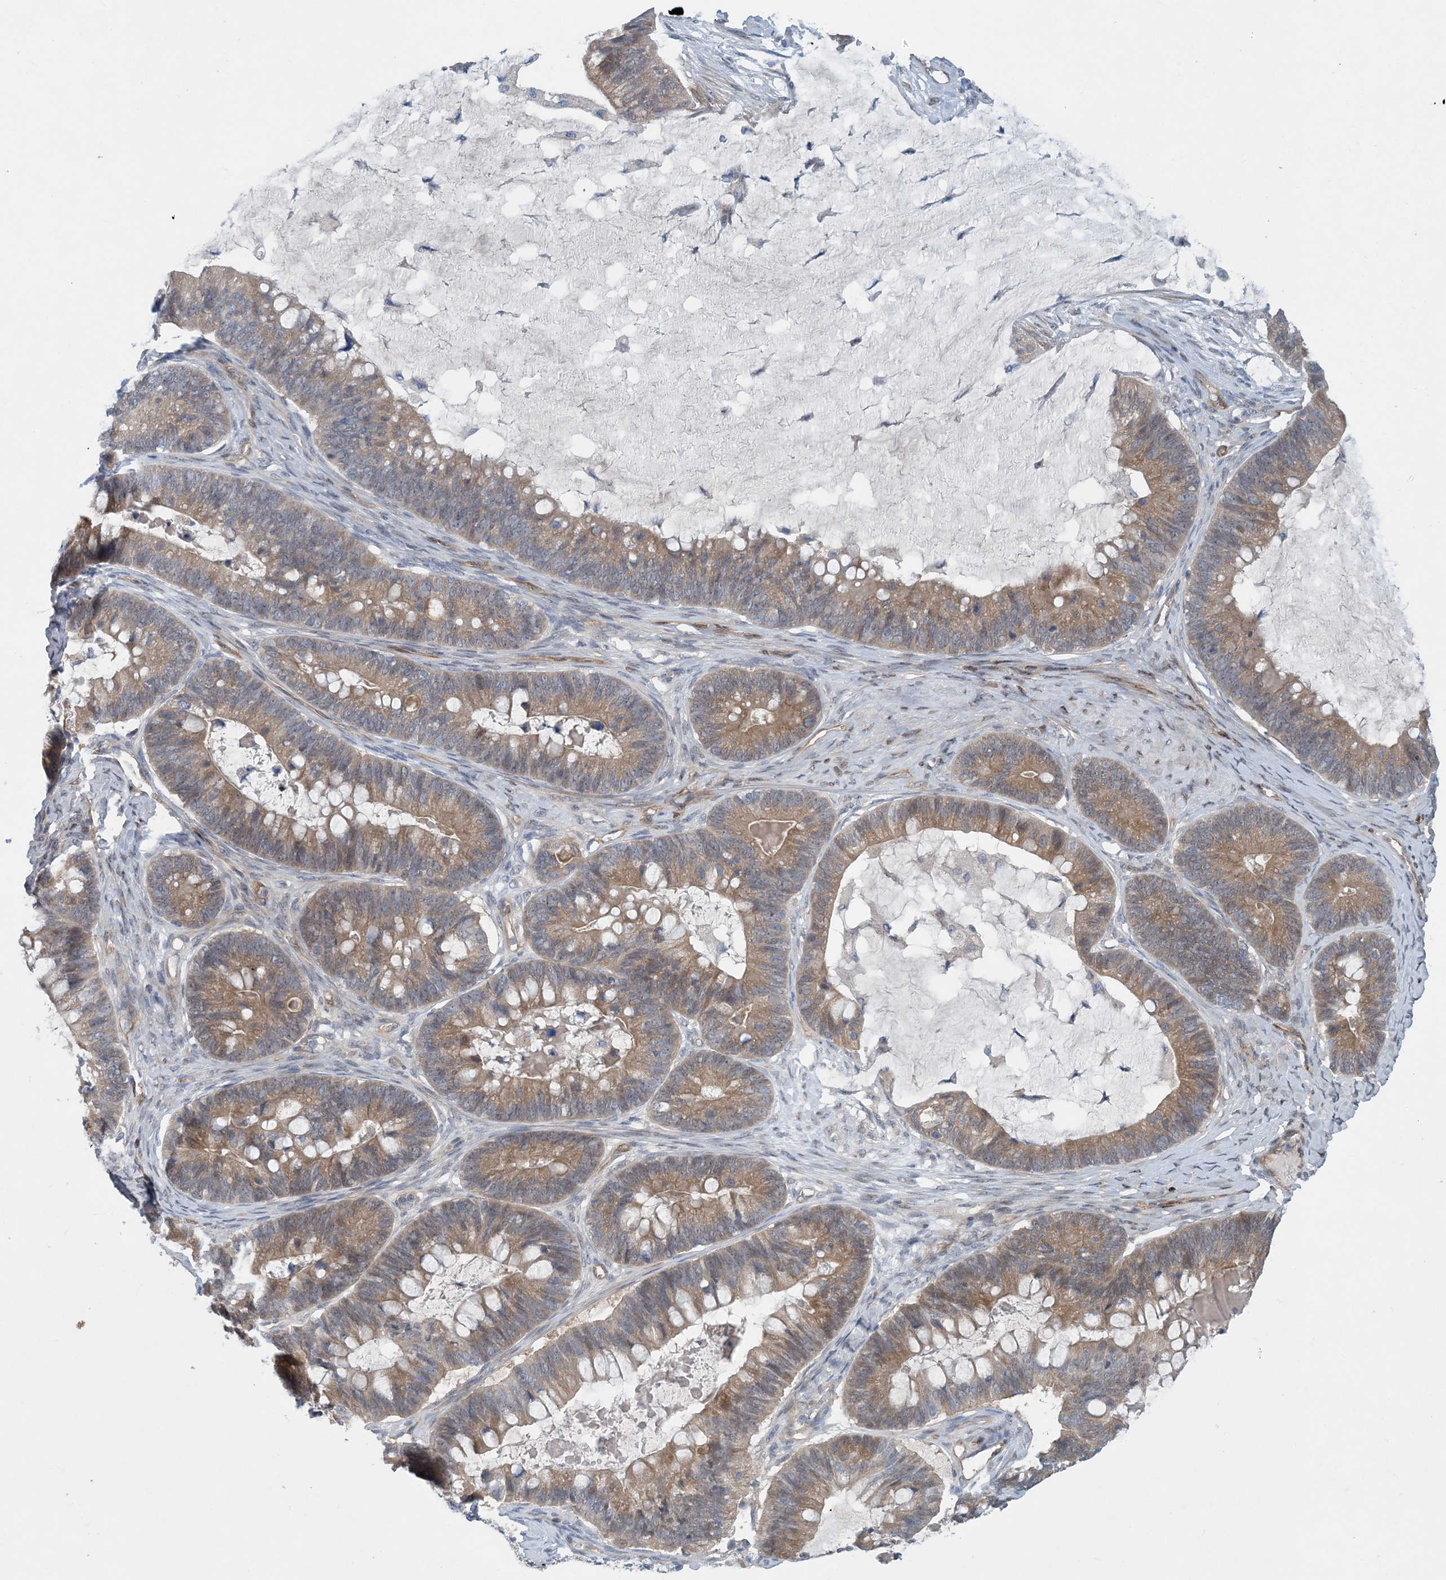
{"staining": {"intensity": "moderate", "quantity": ">75%", "location": "cytoplasmic/membranous"}, "tissue": "ovarian cancer", "cell_type": "Tumor cells", "image_type": "cancer", "snomed": [{"axis": "morphology", "description": "Cystadenocarcinoma, mucinous, NOS"}, {"axis": "topography", "description": "Ovary"}], "caption": "Ovarian cancer (mucinous cystadenocarcinoma) stained with a protein marker displays moderate staining in tumor cells.", "gene": "HIKESHI", "patient": {"sex": "female", "age": 61}}